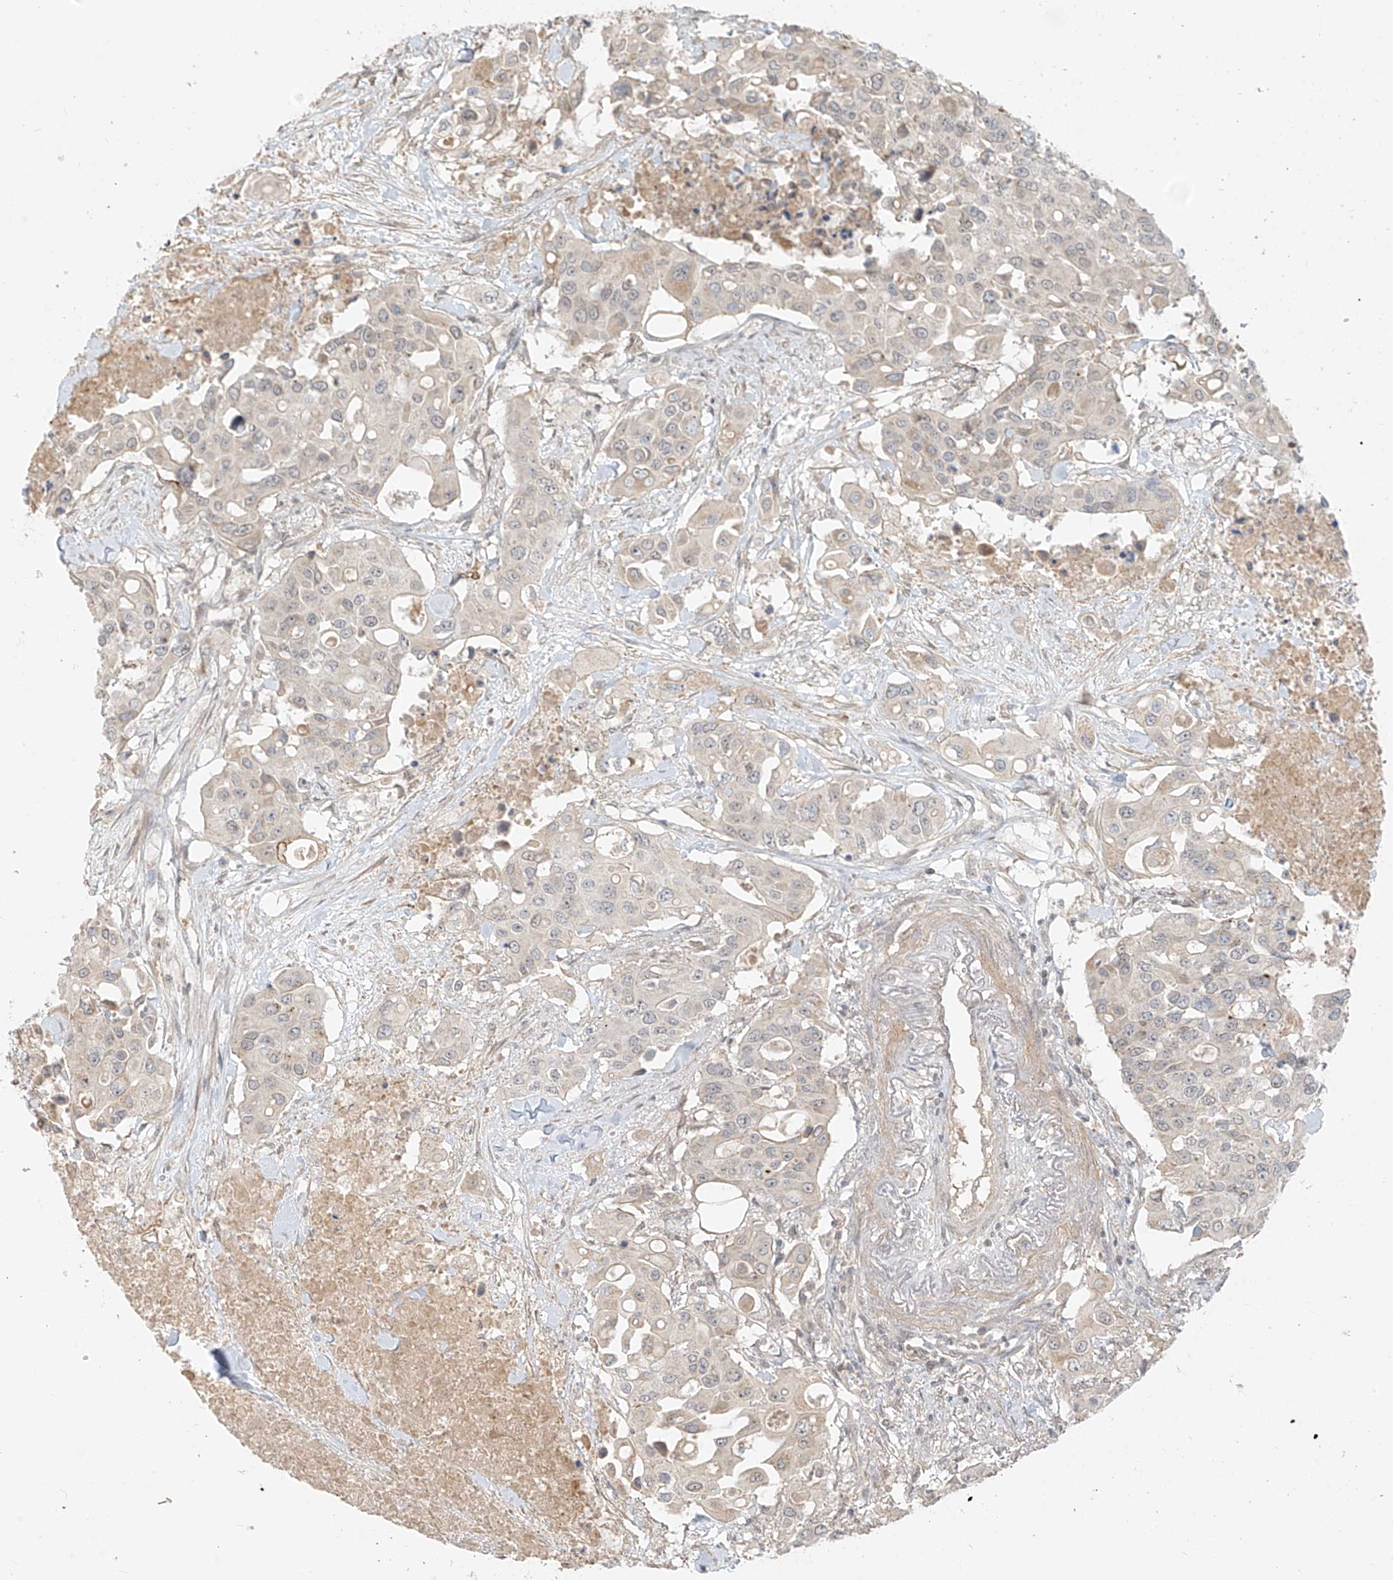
{"staining": {"intensity": "negative", "quantity": "none", "location": "none"}, "tissue": "colorectal cancer", "cell_type": "Tumor cells", "image_type": "cancer", "snomed": [{"axis": "morphology", "description": "Adenocarcinoma, NOS"}, {"axis": "topography", "description": "Colon"}], "caption": "A high-resolution micrograph shows immunohistochemistry staining of colorectal cancer, which exhibits no significant positivity in tumor cells.", "gene": "ABCD1", "patient": {"sex": "male", "age": 77}}